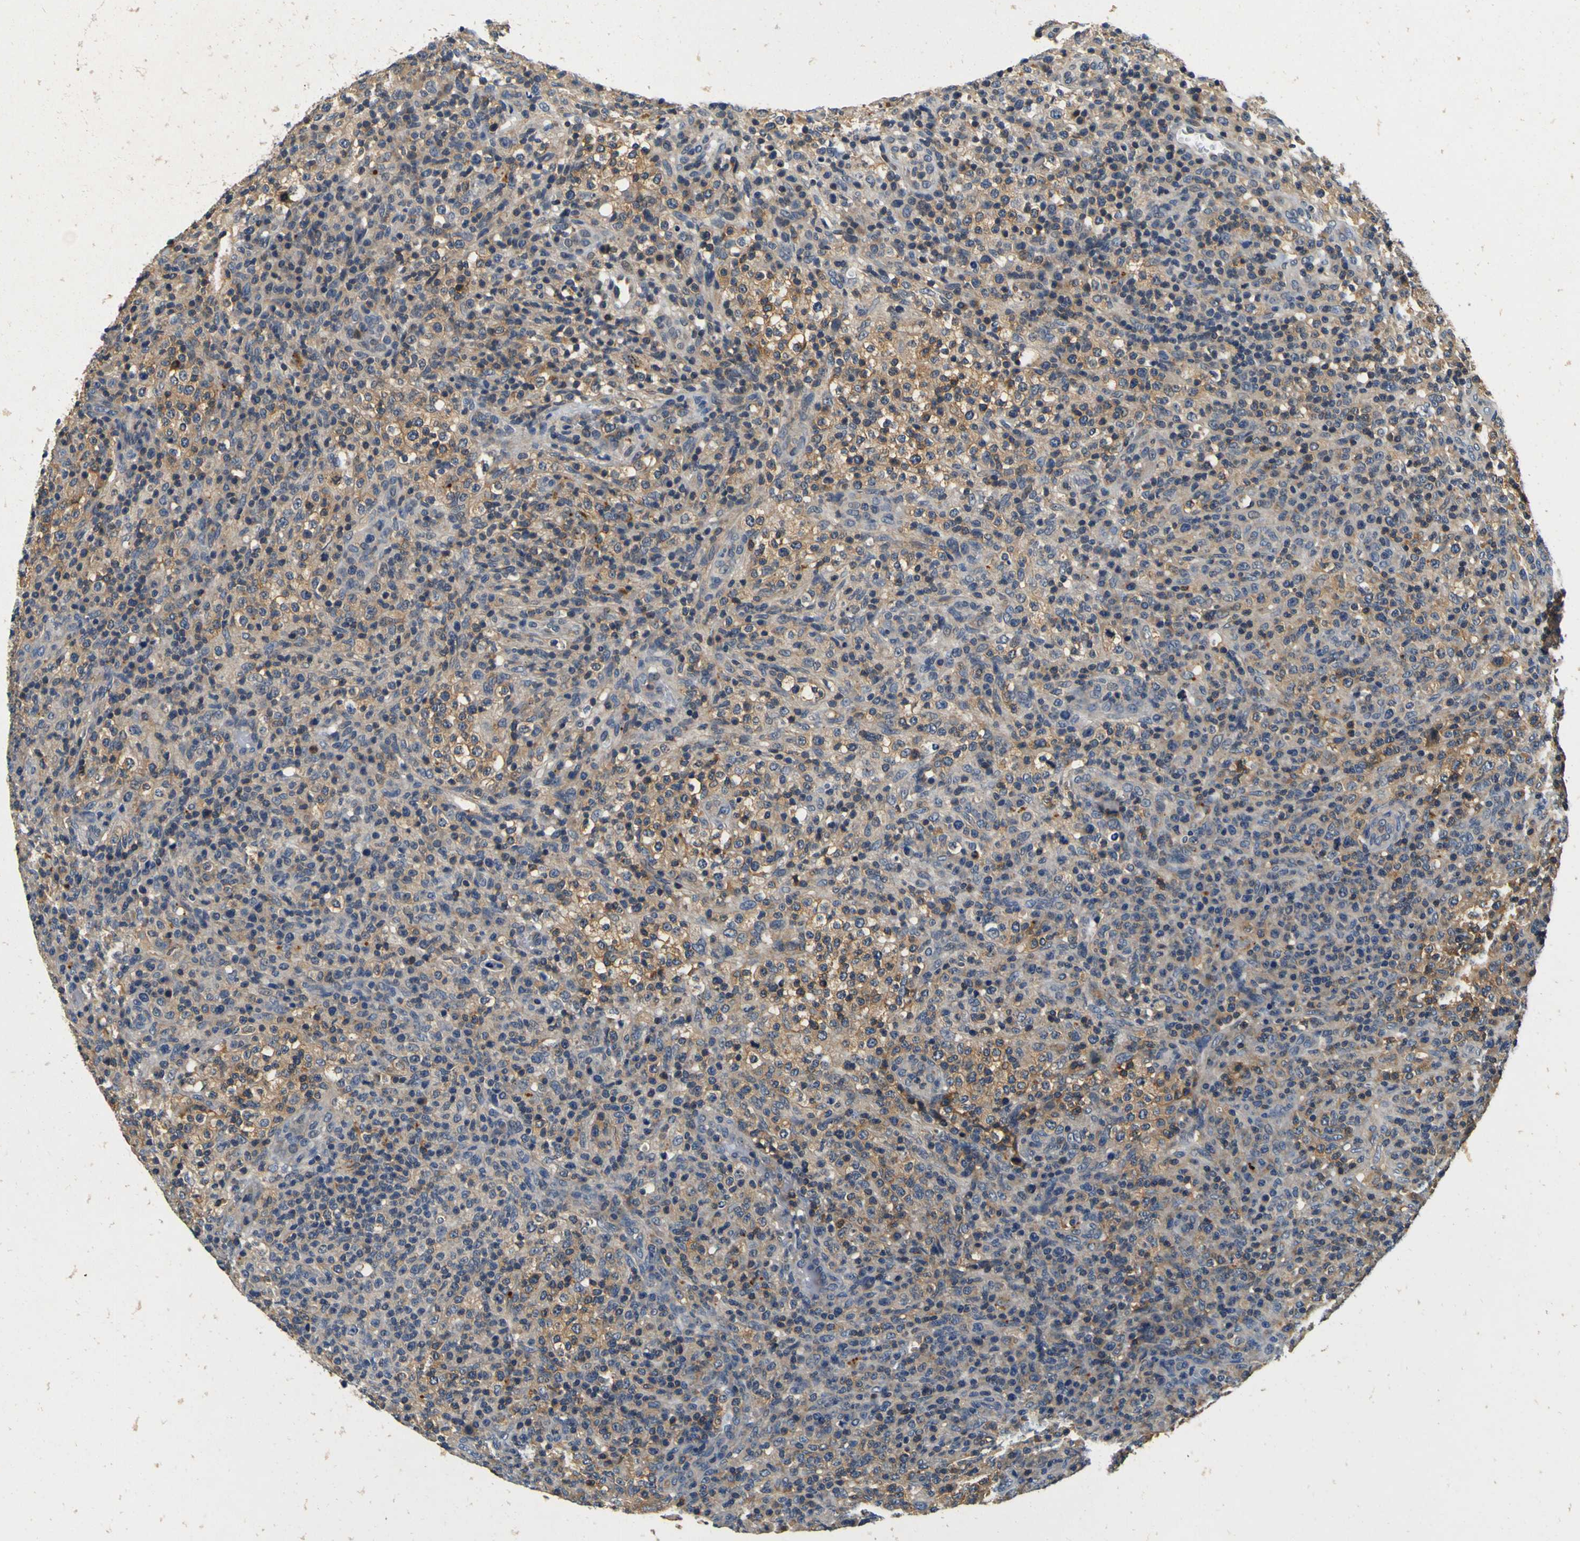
{"staining": {"intensity": "moderate", "quantity": "<25%", "location": "cytoplasmic/membranous"}, "tissue": "lymphoma", "cell_type": "Tumor cells", "image_type": "cancer", "snomed": [{"axis": "morphology", "description": "Malignant lymphoma, non-Hodgkin's type, High grade"}, {"axis": "topography", "description": "Lymph node"}], "caption": "High-grade malignant lymphoma, non-Hodgkin's type stained with DAB immunohistochemistry shows low levels of moderate cytoplasmic/membranous staining in approximately <25% of tumor cells. (Stains: DAB (3,3'-diaminobenzidine) in brown, nuclei in blue, Microscopy: brightfield microscopy at high magnification).", "gene": "TNIK", "patient": {"sex": "female", "age": 76}}